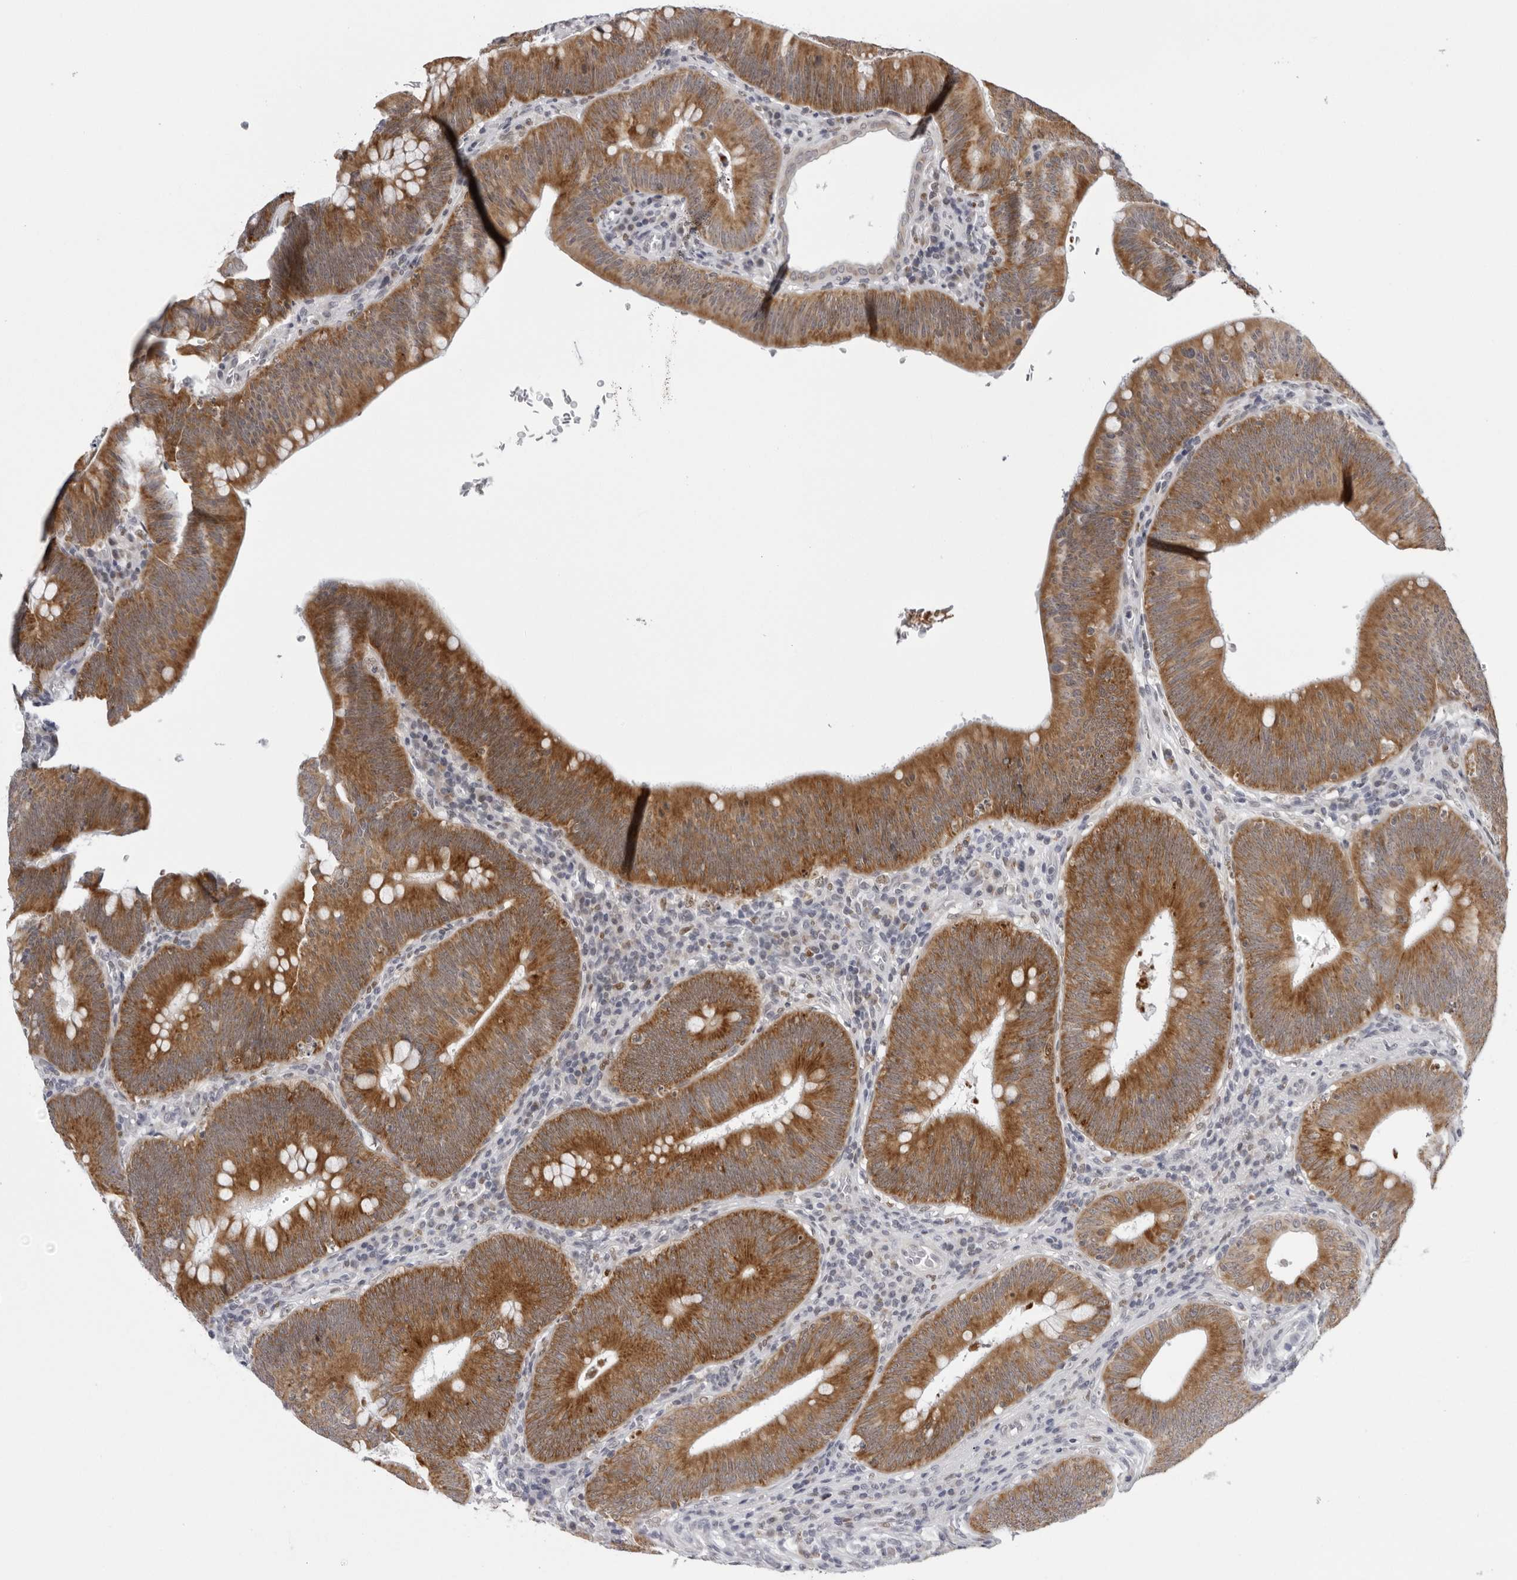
{"staining": {"intensity": "strong", "quantity": ">75%", "location": "cytoplasmic/membranous"}, "tissue": "colorectal cancer", "cell_type": "Tumor cells", "image_type": "cancer", "snomed": [{"axis": "morphology", "description": "Normal tissue, NOS"}, {"axis": "topography", "description": "Colon"}], "caption": "An immunohistochemistry image of tumor tissue is shown. Protein staining in brown shows strong cytoplasmic/membranous positivity in colorectal cancer within tumor cells. Nuclei are stained in blue.", "gene": "CPT2", "patient": {"sex": "female", "age": 82}}